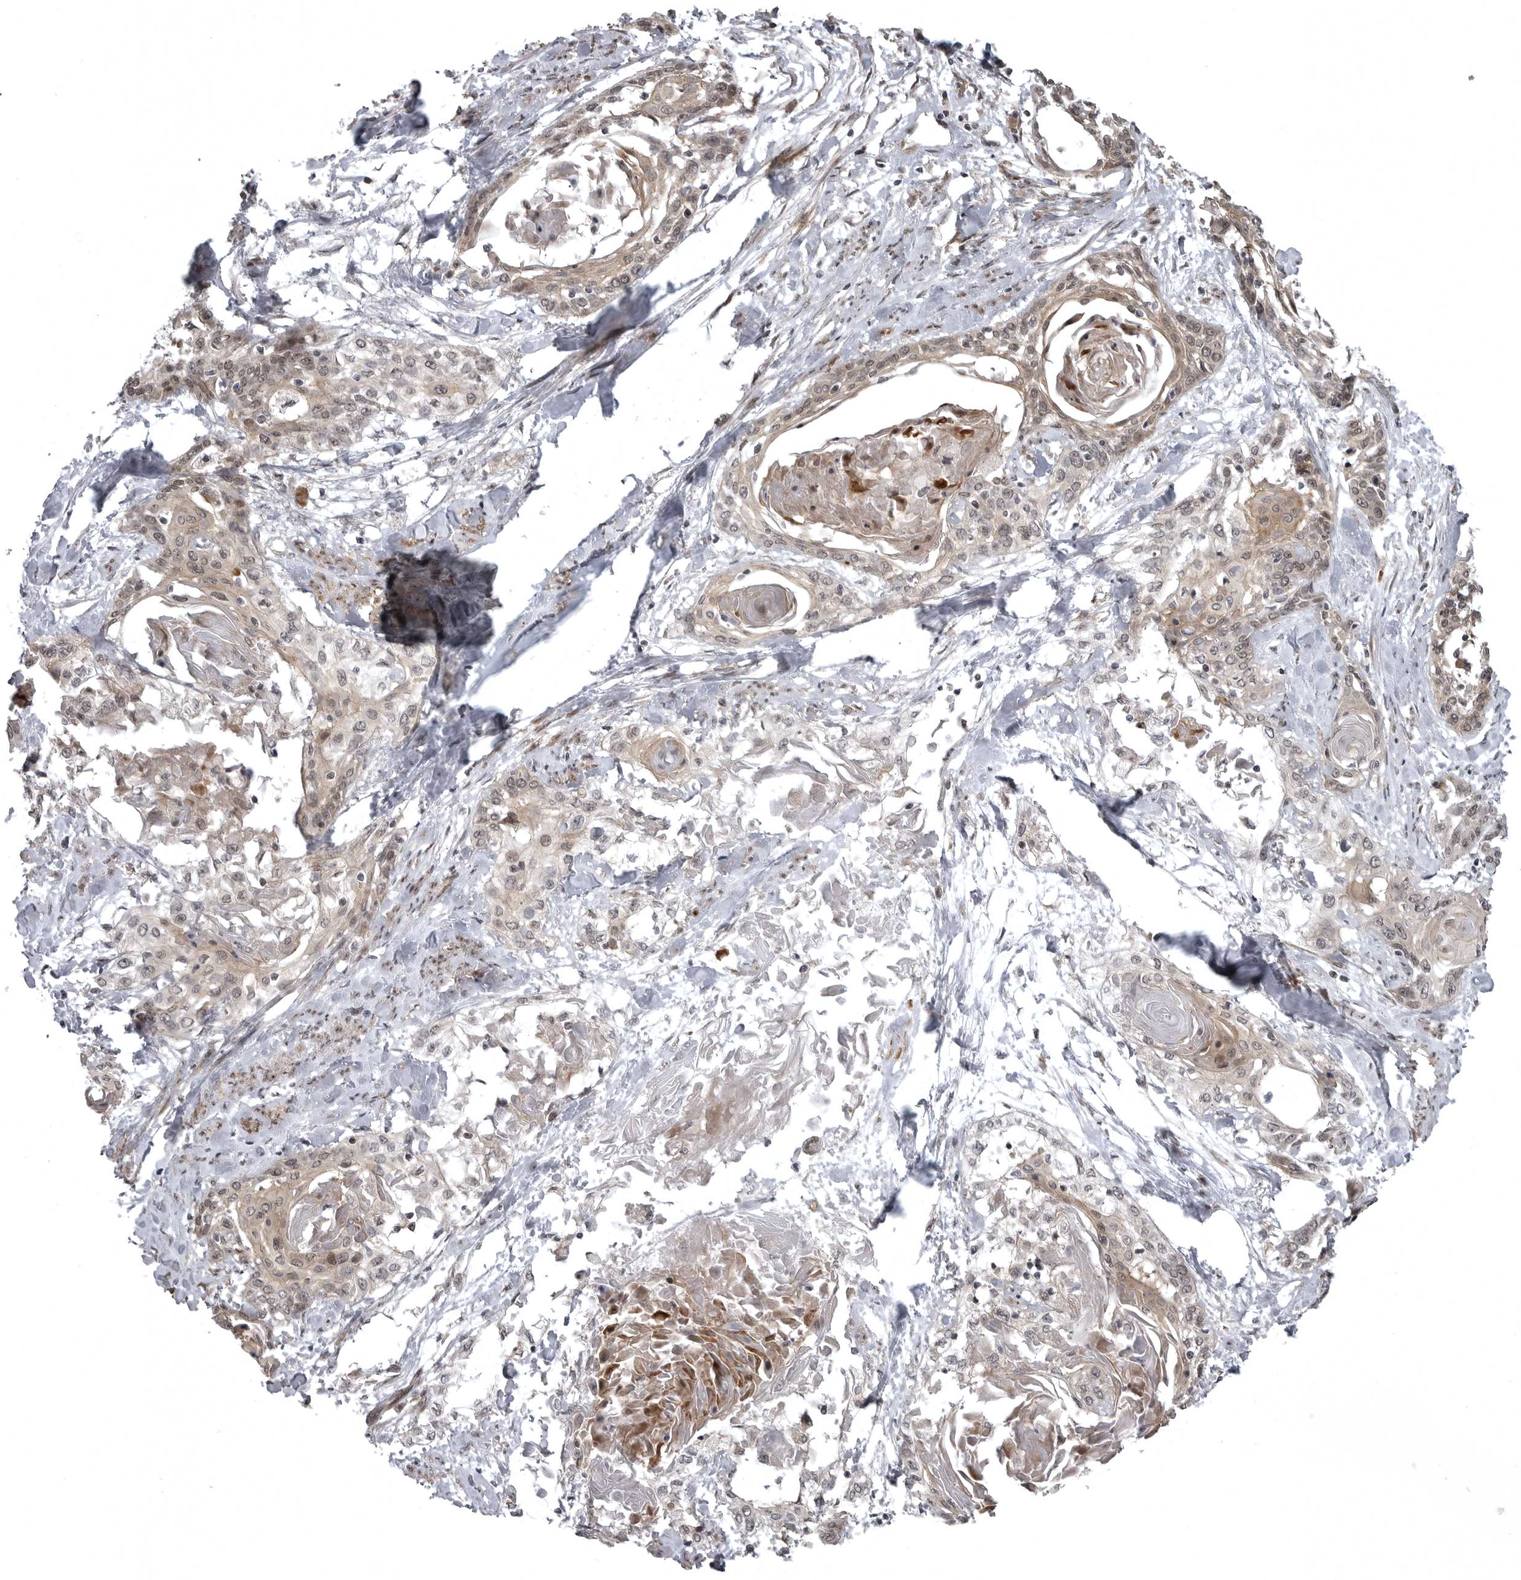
{"staining": {"intensity": "weak", "quantity": ">75%", "location": "cytoplasmic/membranous,nuclear"}, "tissue": "cervical cancer", "cell_type": "Tumor cells", "image_type": "cancer", "snomed": [{"axis": "morphology", "description": "Squamous cell carcinoma, NOS"}, {"axis": "topography", "description": "Cervix"}], "caption": "IHC photomicrograph of neoplastic tissue: human cervical cancer stained using IHC exhibits low levels of weak protein expression localized specifically in the cytoplasmic/membranous and nuclear of tumor cells, appearing as a cytoplasmic/membranous and nuclear brown color.", "gene": "SNX16", "patient": {"sex": "female", "age": 57}}